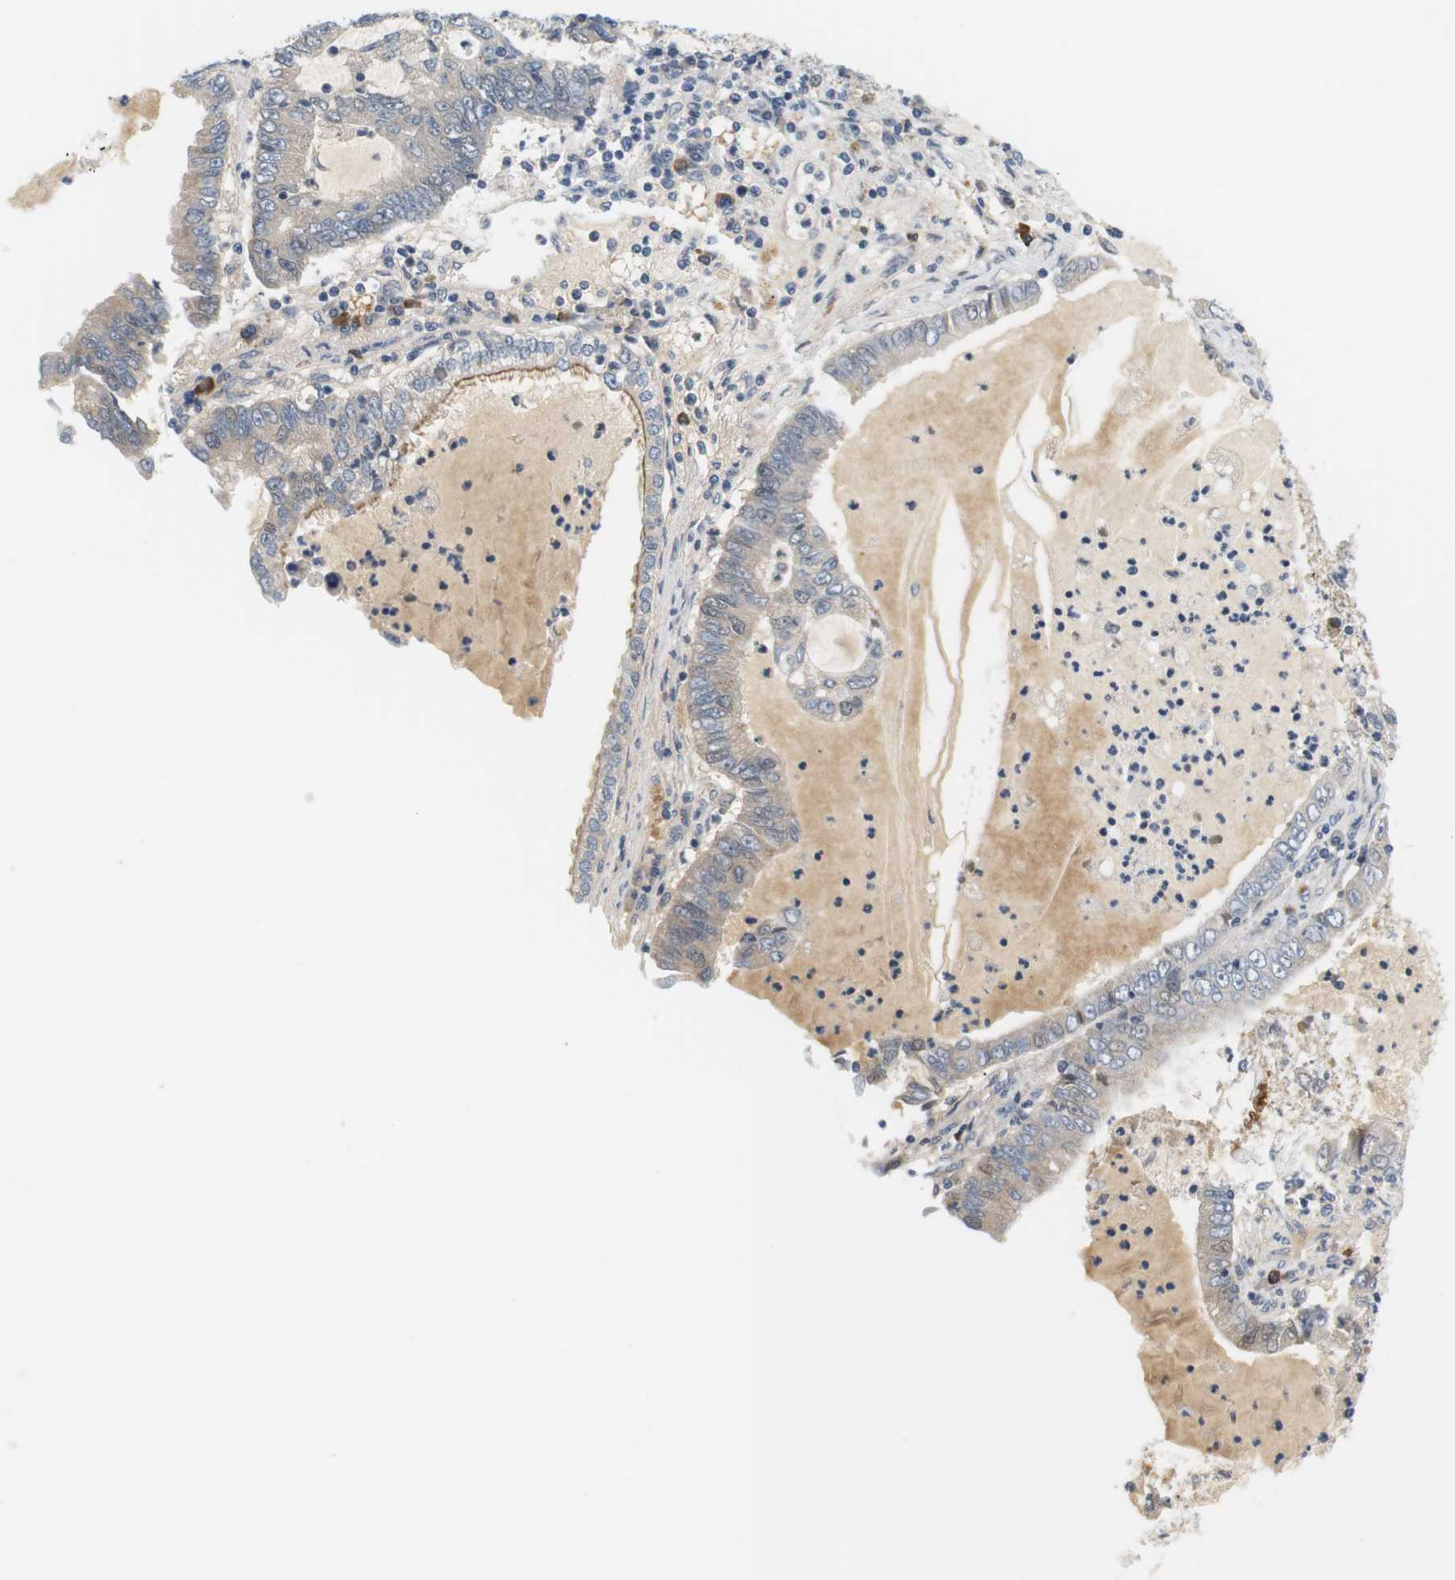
{"staining": {"intensity": "moderate", "quantity": "<25%", "location": "cytoplasmic/membranous"}, "tissue": "lung cancer", "cell_type": "Tumor cells", "image_type": "cancer", "snomed": [{"axis": "morphology", "description": "Adenocarcinoma, NOS"}, {"axis": "topography", "description": "Lung"}], "caption": "Immunohistochemical staining of lung cancer (adenocarcinoma) demonstrates moderate cytoplasmic/membranous protein expression in approximately <25% of tumor cells. (Brightfield microscopy of DAB IHC at high magnification).", "gene": "EVA1C", "patient": {"sex": "female", "age": 51}}